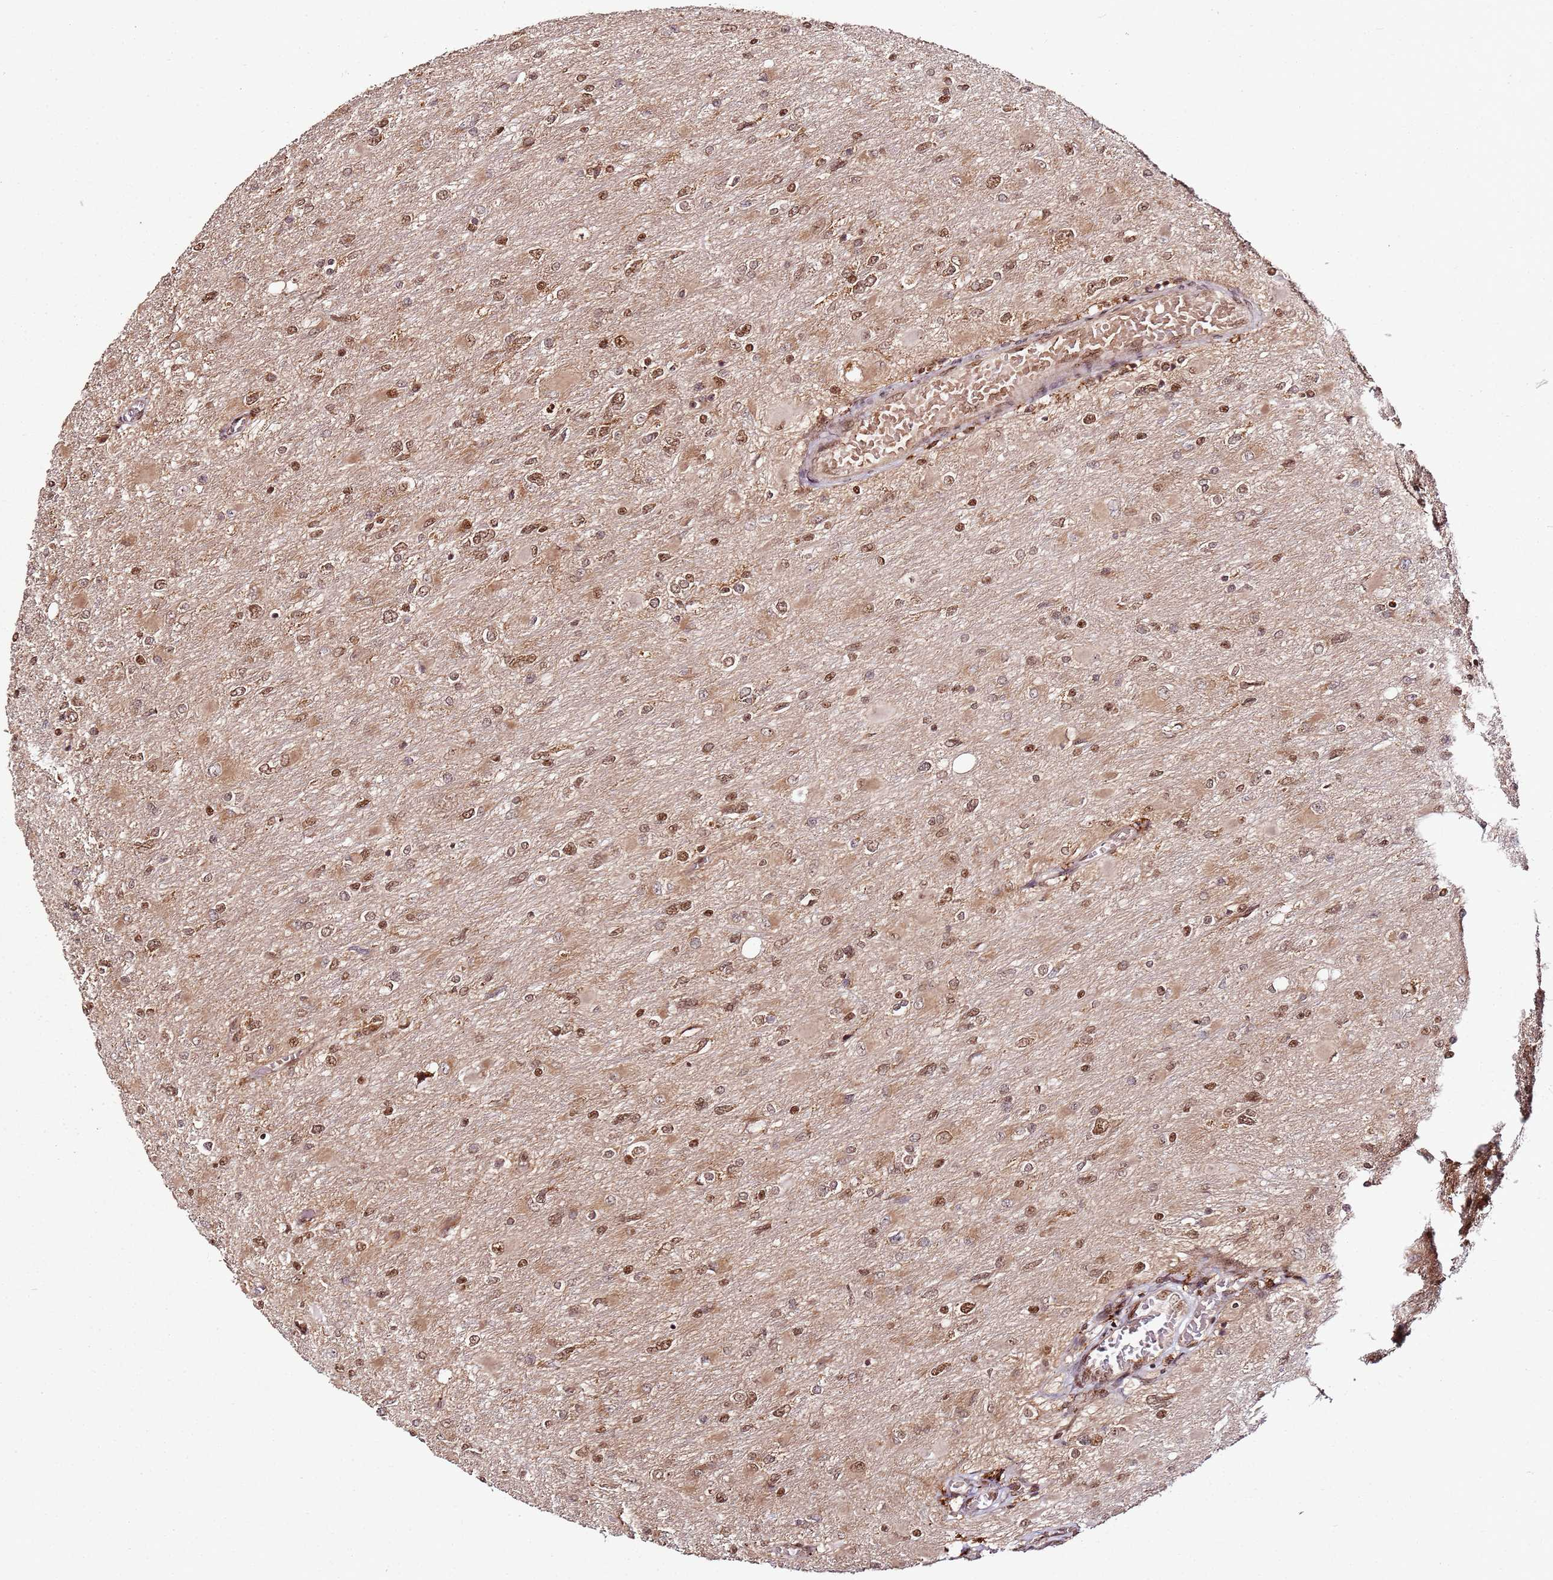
{"staining": {"intensity": "moderate", "quantity": ">75%", "location": "nuclear"}, "tissue": "glioma", "cell_type": "Tumor cells", "image_type": "cancer", "snomed": [{"axis": "morphology", "description": "Glioma, malignant, High grade"}, {"axis": "topography", "description": "Cerebral cortex"}], "caption": "Malignant high-grade glioma was stained to show a protein in brown. There is medium levels of moderate nuclear positivity in about >75% of tumor cells.", "gene": "XRN2", "patient": {"sex": "female", "age": 36}}